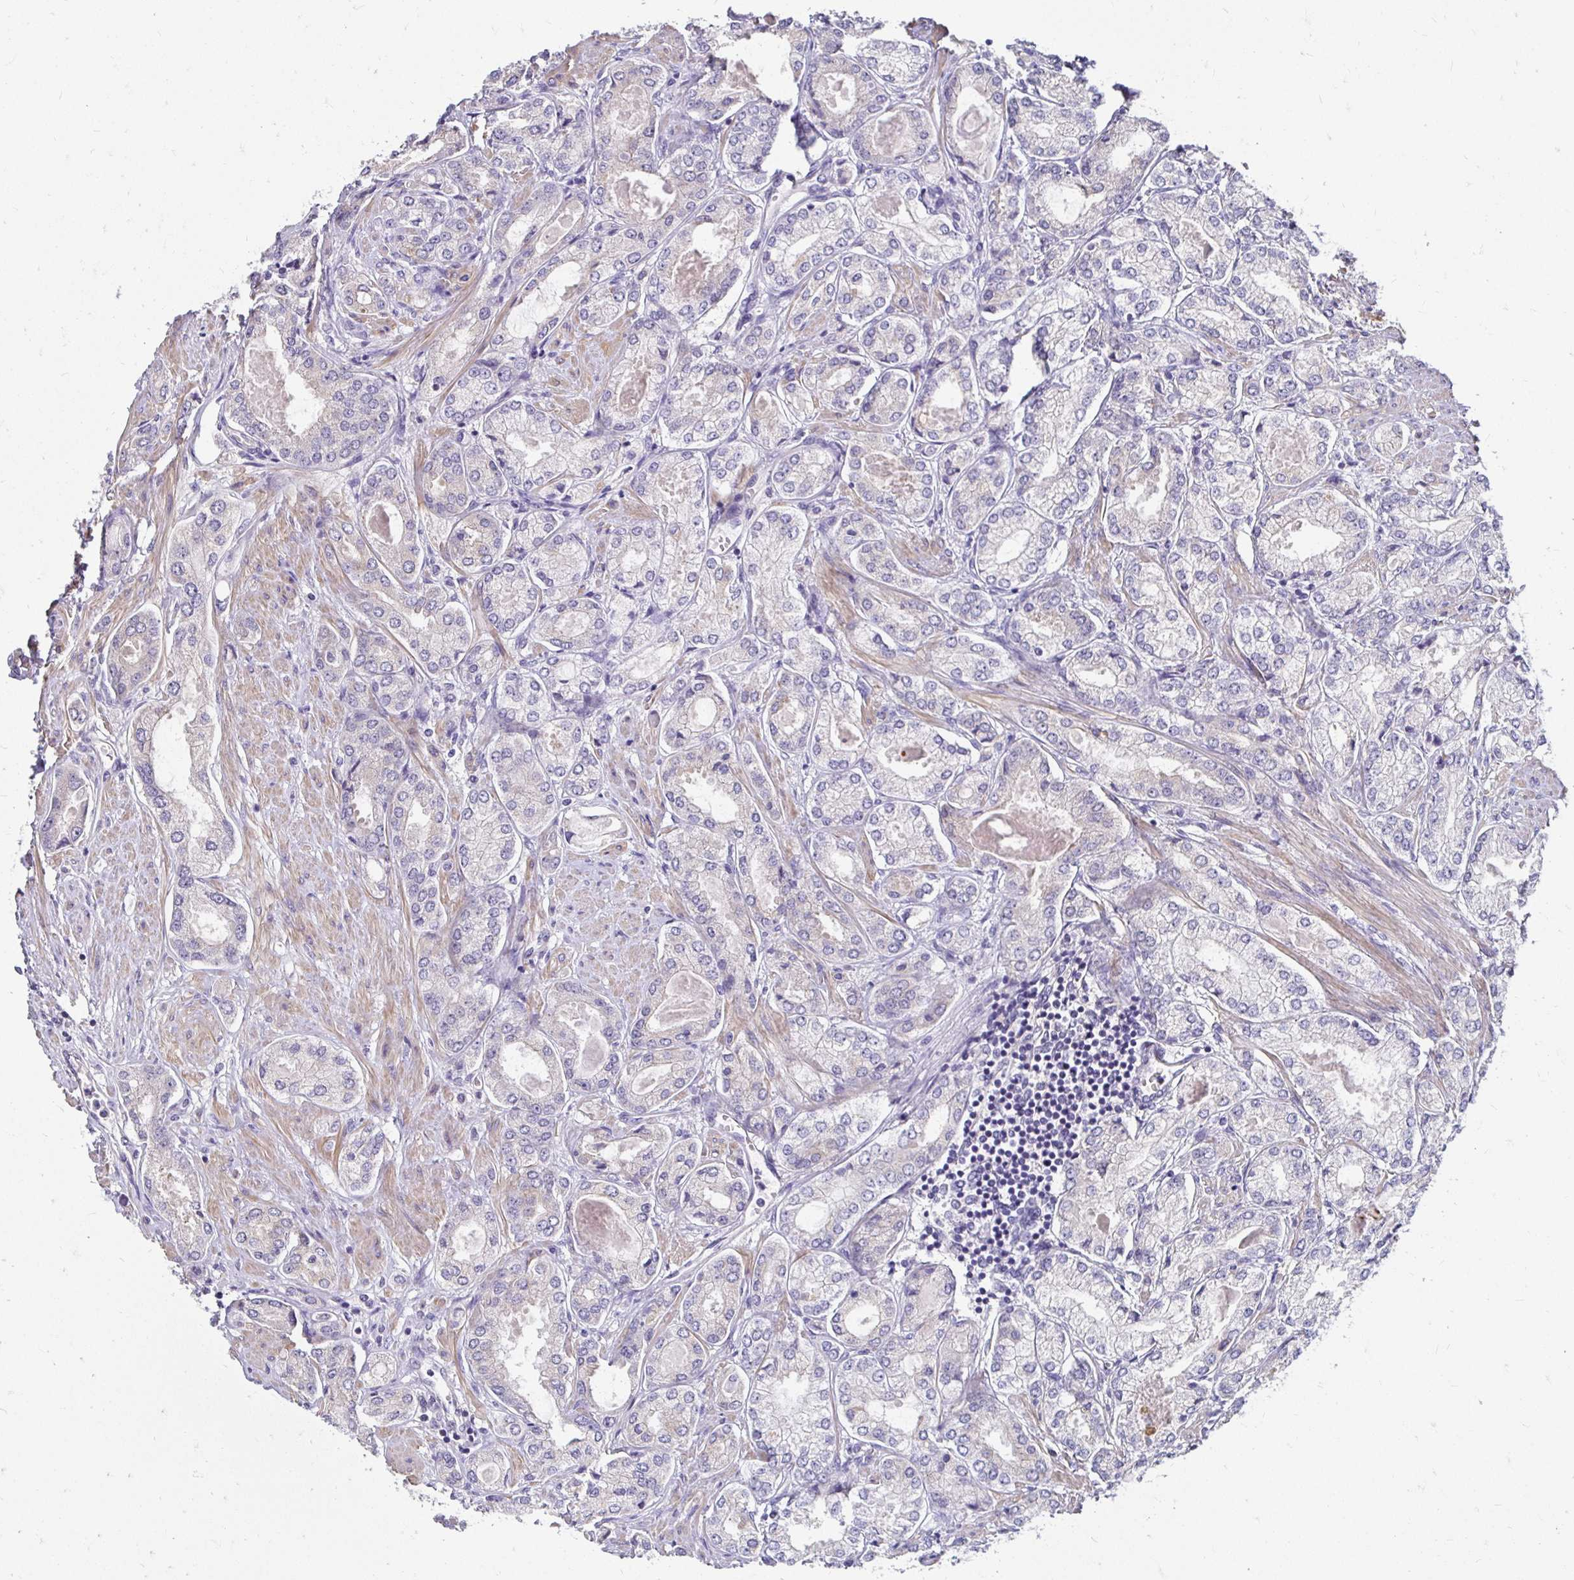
{"staining": {"intensity": "negative", "quantity": "none", "location": "none"}, "tissue": "prostate cancer", "cell_type": "Tumor cells", "image_type": "cancer", "snomed": [{"axis": "morphology", "description": "Adenocarcinoma, High grade"}, {"axis": "topography", "description": "Prostate"}], "caption": "Tumor cells show no significant protein expression in prostate cancer (adenocarcinoma (high-grade)).", "gene": "AKAP6", "patient": {"sex": "male", "age": 68}}